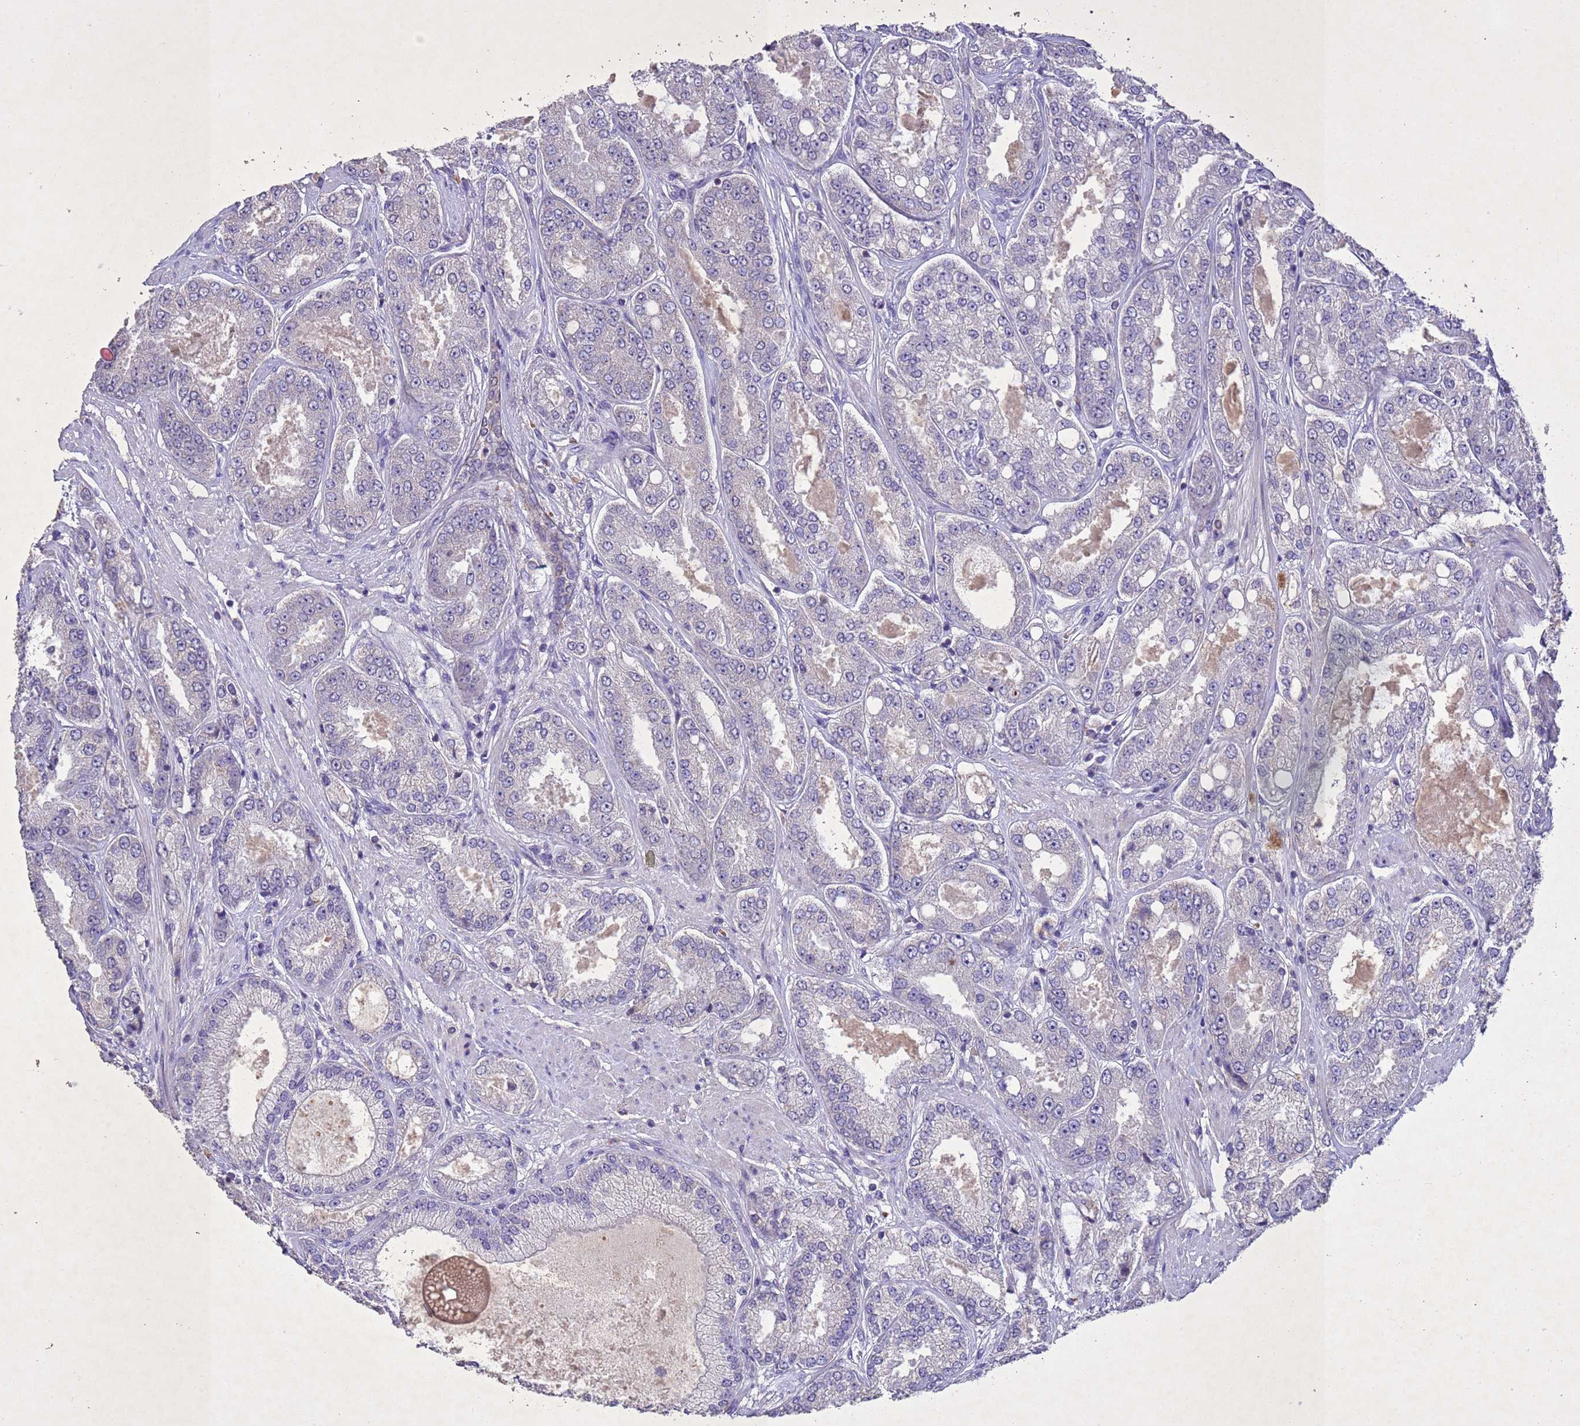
{"staining": {"intensity": "negative", "quantity": "none", "location": "none"}, "tissue": "prostate cancer", "cell_type": "Tumor cells", "image_type": "cancer", "snomed": [{"axis": "morphology", "description": "Adenocarcinoma, High grade"}, {"axis": "topography", "description": "Prostate"}], "caption": "Histopathology image shows no significant protein positivity in tumor cells of prostate cancer (adenocarcinoma (high-grade)).", "gene": "NLRP11", "patient": {"sex": "male", "age": 71}}